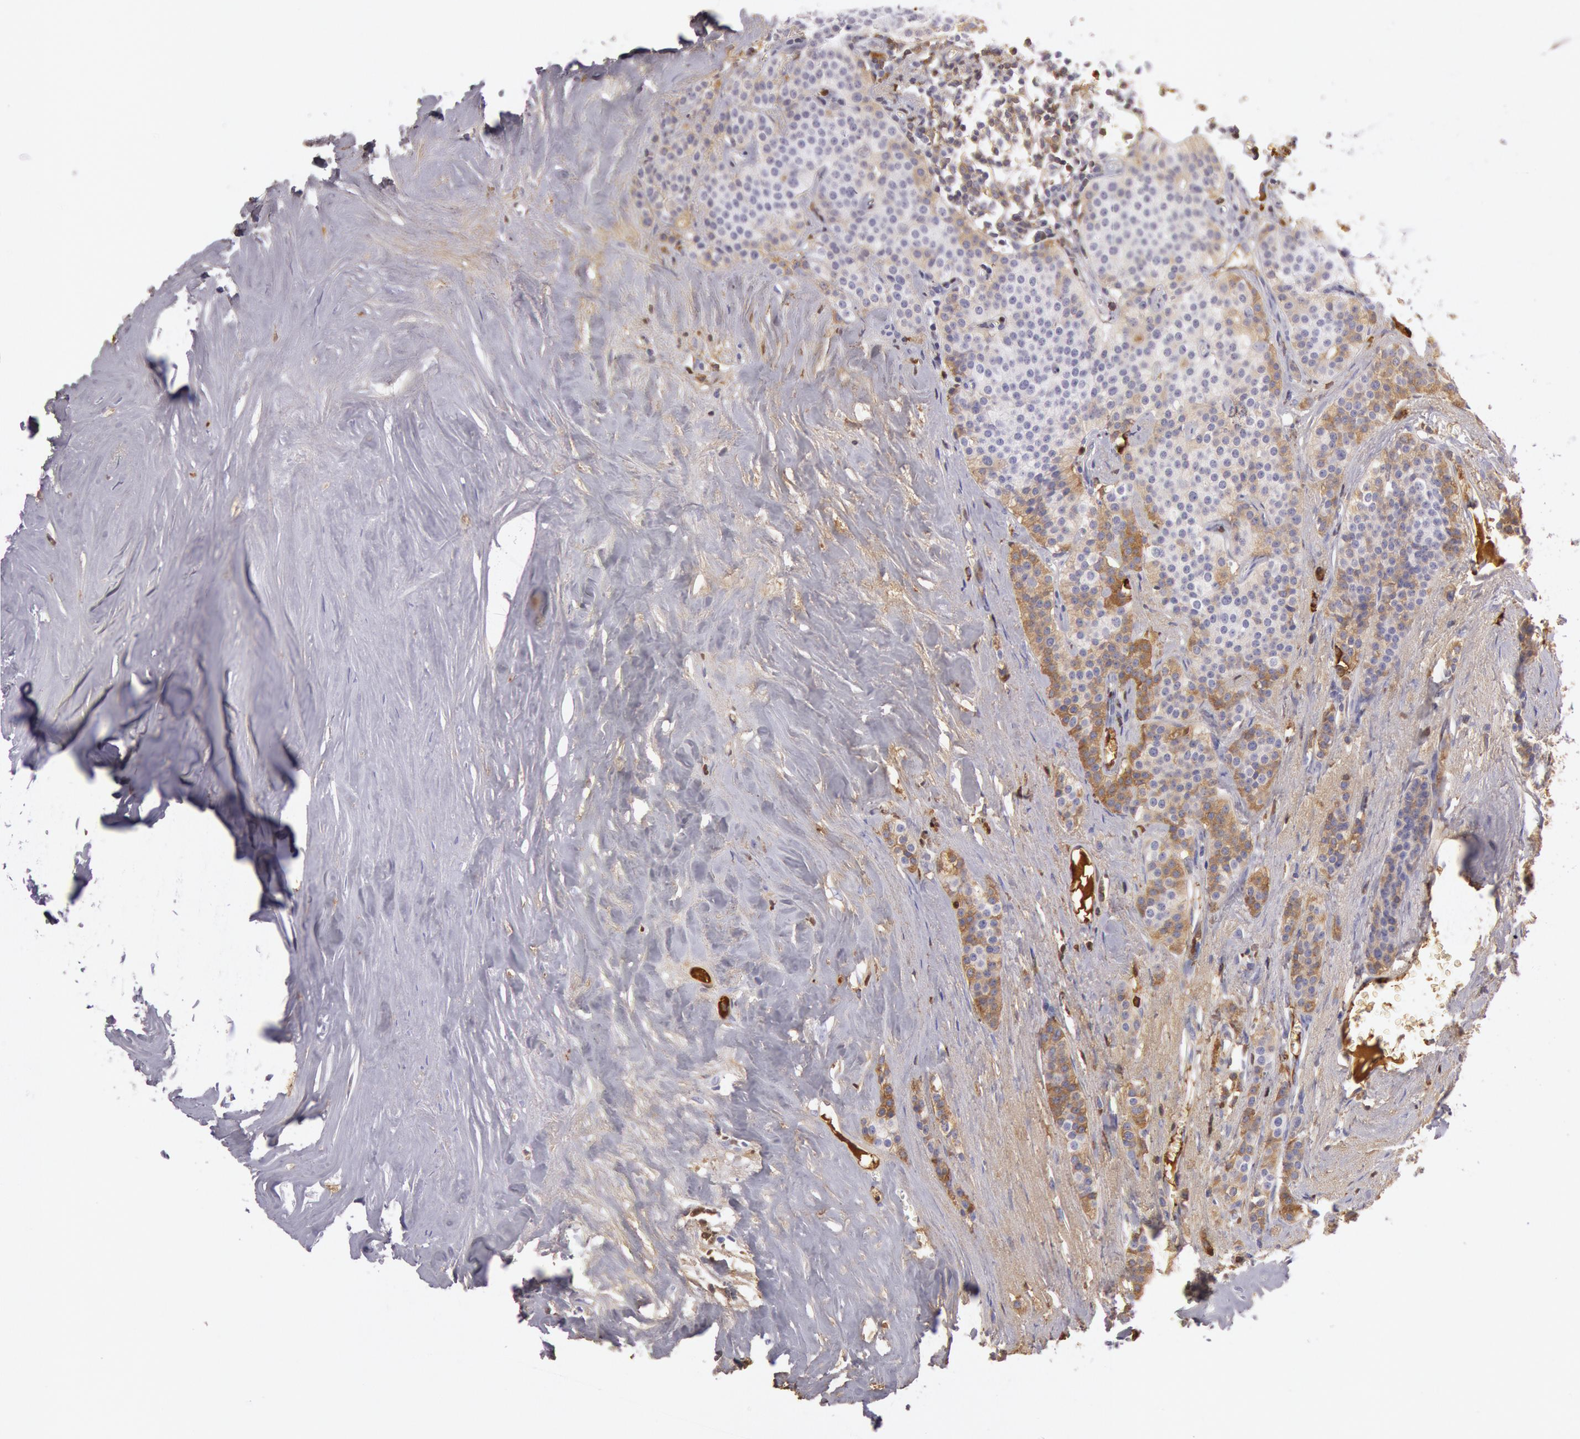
{"staining": {"intensity": "strong", "quantity": "25%-75%", "location": "cytoplasmic/membranous"}, "tissue": "carcinoid", "cell_type": "Tumor cells", "image_type": "cancer", "snomed": [{"axis": "morphology", "description": "Carcinoid, malignant, NOS"}, {"axis": "topography", "description": "Small intestine"}], "caption": "Carcinoid stained with DAB IHC exhibits high levels of strong cytoplasmic/membranous expression in about 25%-75% of tumor cells.", "gene": "IGHG1", "patient": {"sex": "male", "age": 63}}